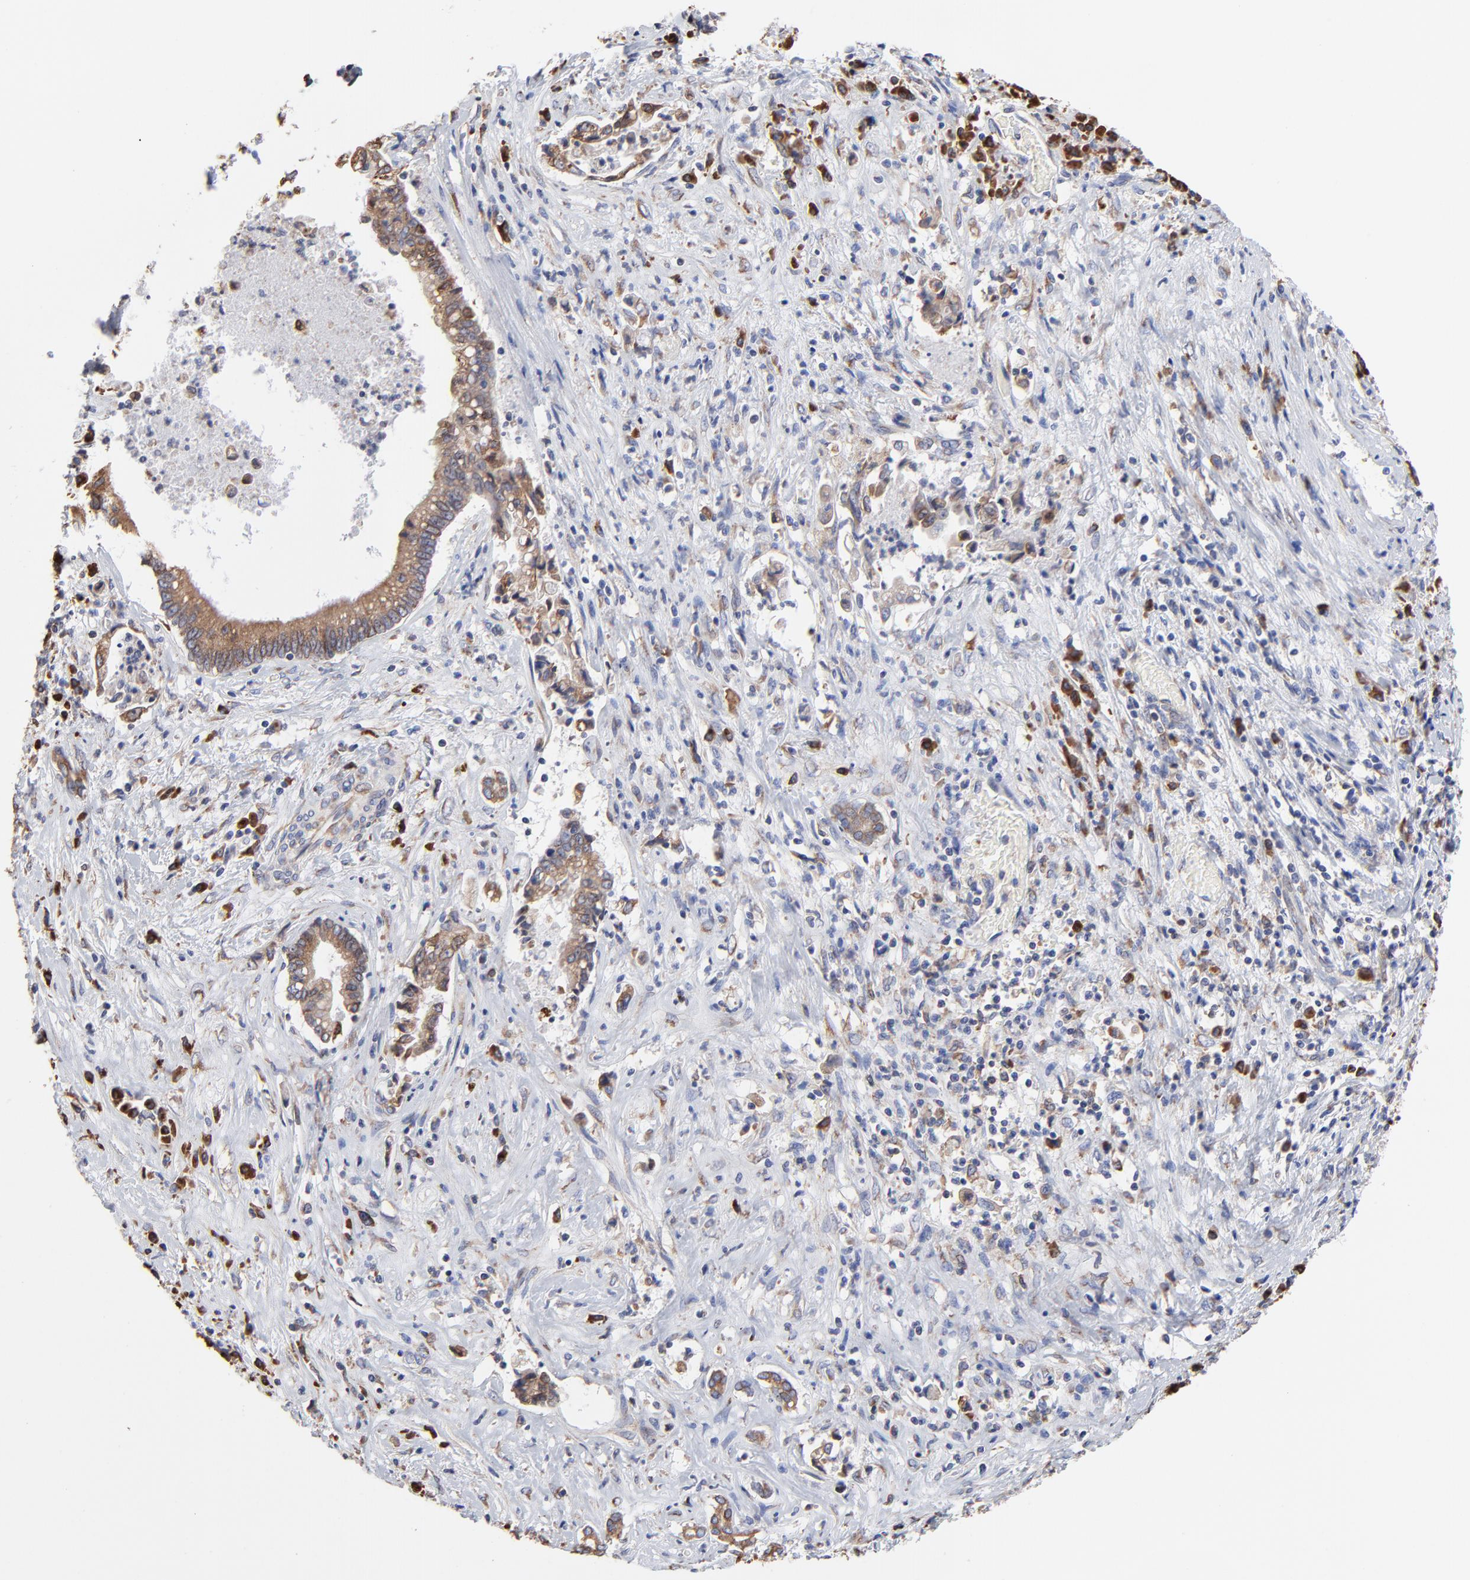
{"staining": {"intensity": "weak", "quantity": ">75%", "location": "cytoplasmic/membranous"}, "tissue": "liver cancer", "cell_type": "Tumor cells", "image_type": "cancer", "snomed": [{"axis": "morphology", "description": "Cholangiocarcinoma"}, {"axis": "topography", "description": "Liver"}], "caption": "Liver cancer stained with IHC exhibits weak cytoplasmic/membranous positivity in approximately >75% of tumor cells.", "gene": "LMAN1", "patient": {"sex": "male", "age": 57}}